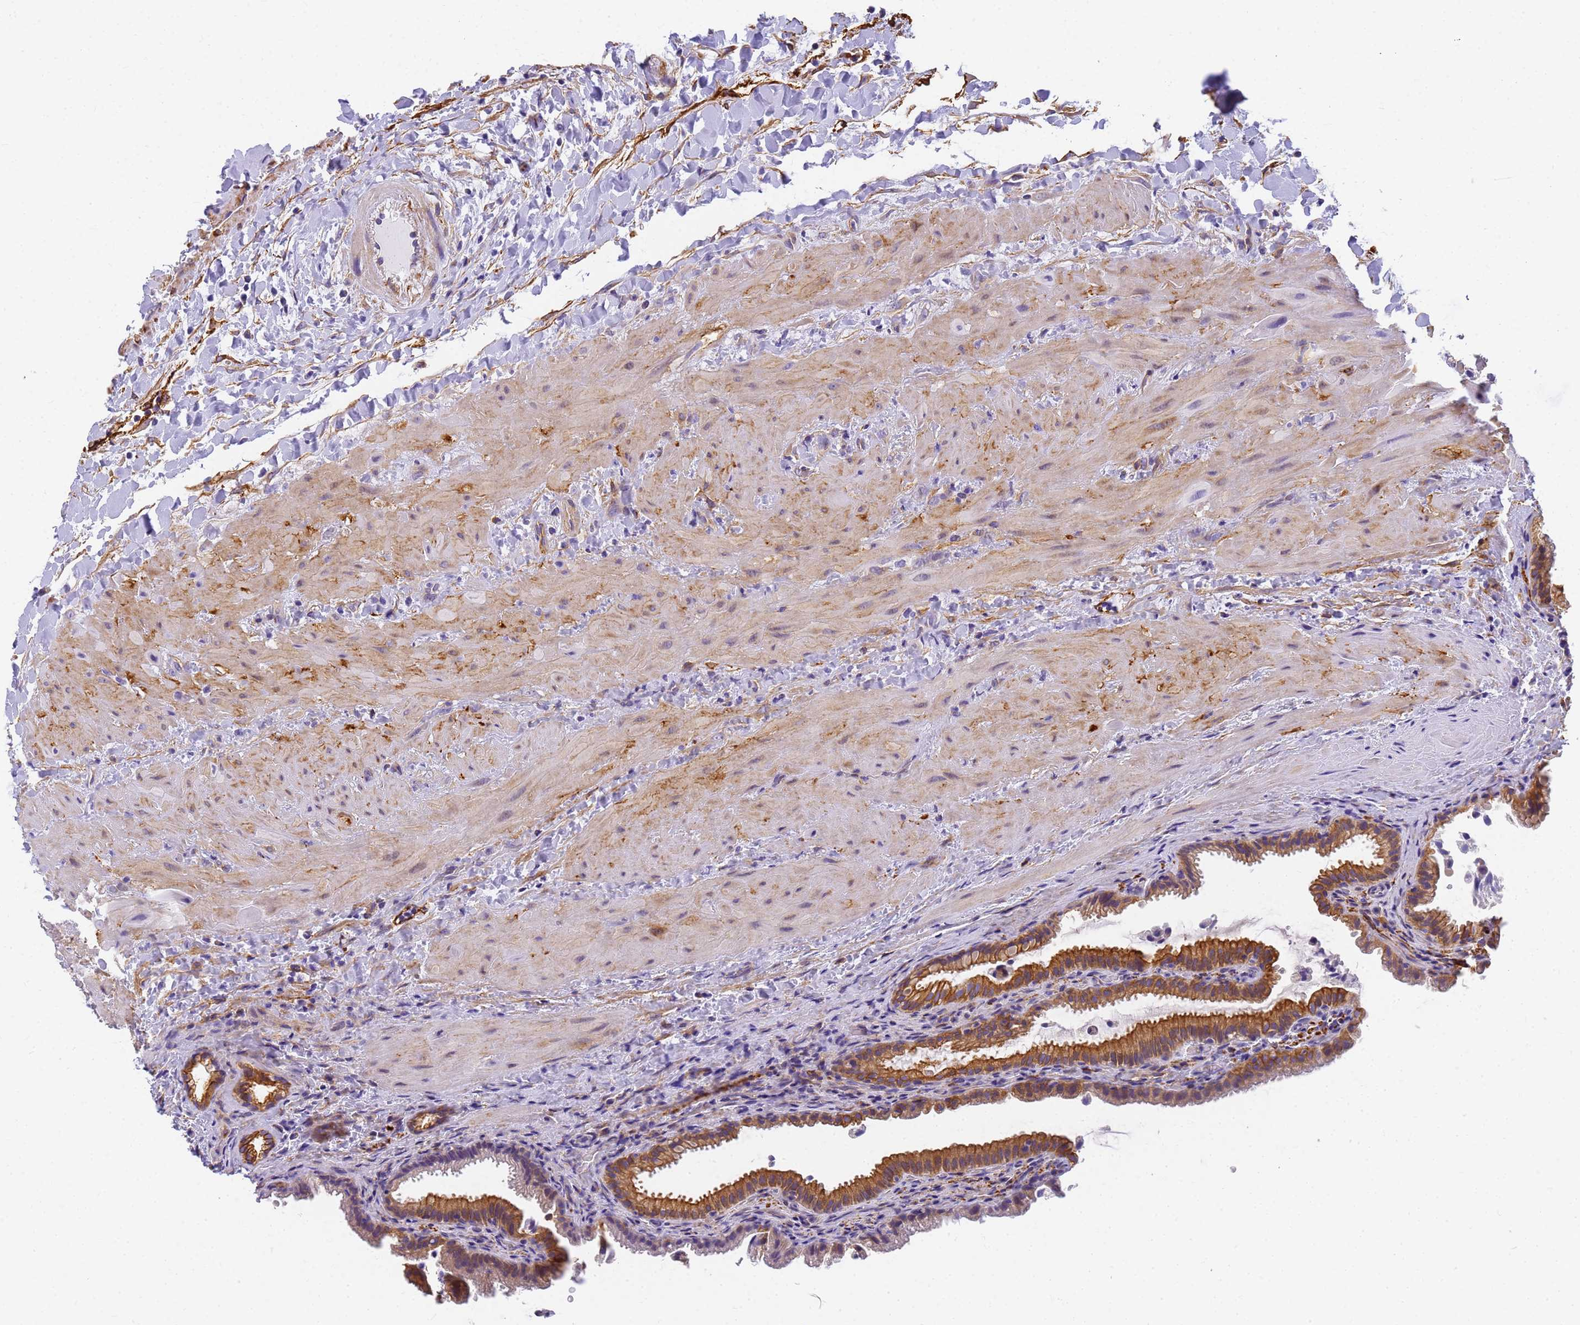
{"staining": {"intensity": "strong", "quantity": ">75%", "location": "cytoplasmic/membranous"}, "tissue": "gallbladder", "cell_type": "Glandular cells", "image_type": "normal", "snomed": [{"axis": "morphology", "description": "Normal tissue, NOS"}, {"axis": "topography", "description": "Gallbladder"}], "caption": "A micrograph of human gallbladder stained for a protein displays strong cytoplasmic/membranous brown staining in glandular cells. Using DAB (3,3'-diaminobenzidine) (brown) and hematoxylin (blue) stains, captured at high magnification using brightfield microscopy.", "gene": "MVB12A", "patient": {"sex": "male", "age": 24}}